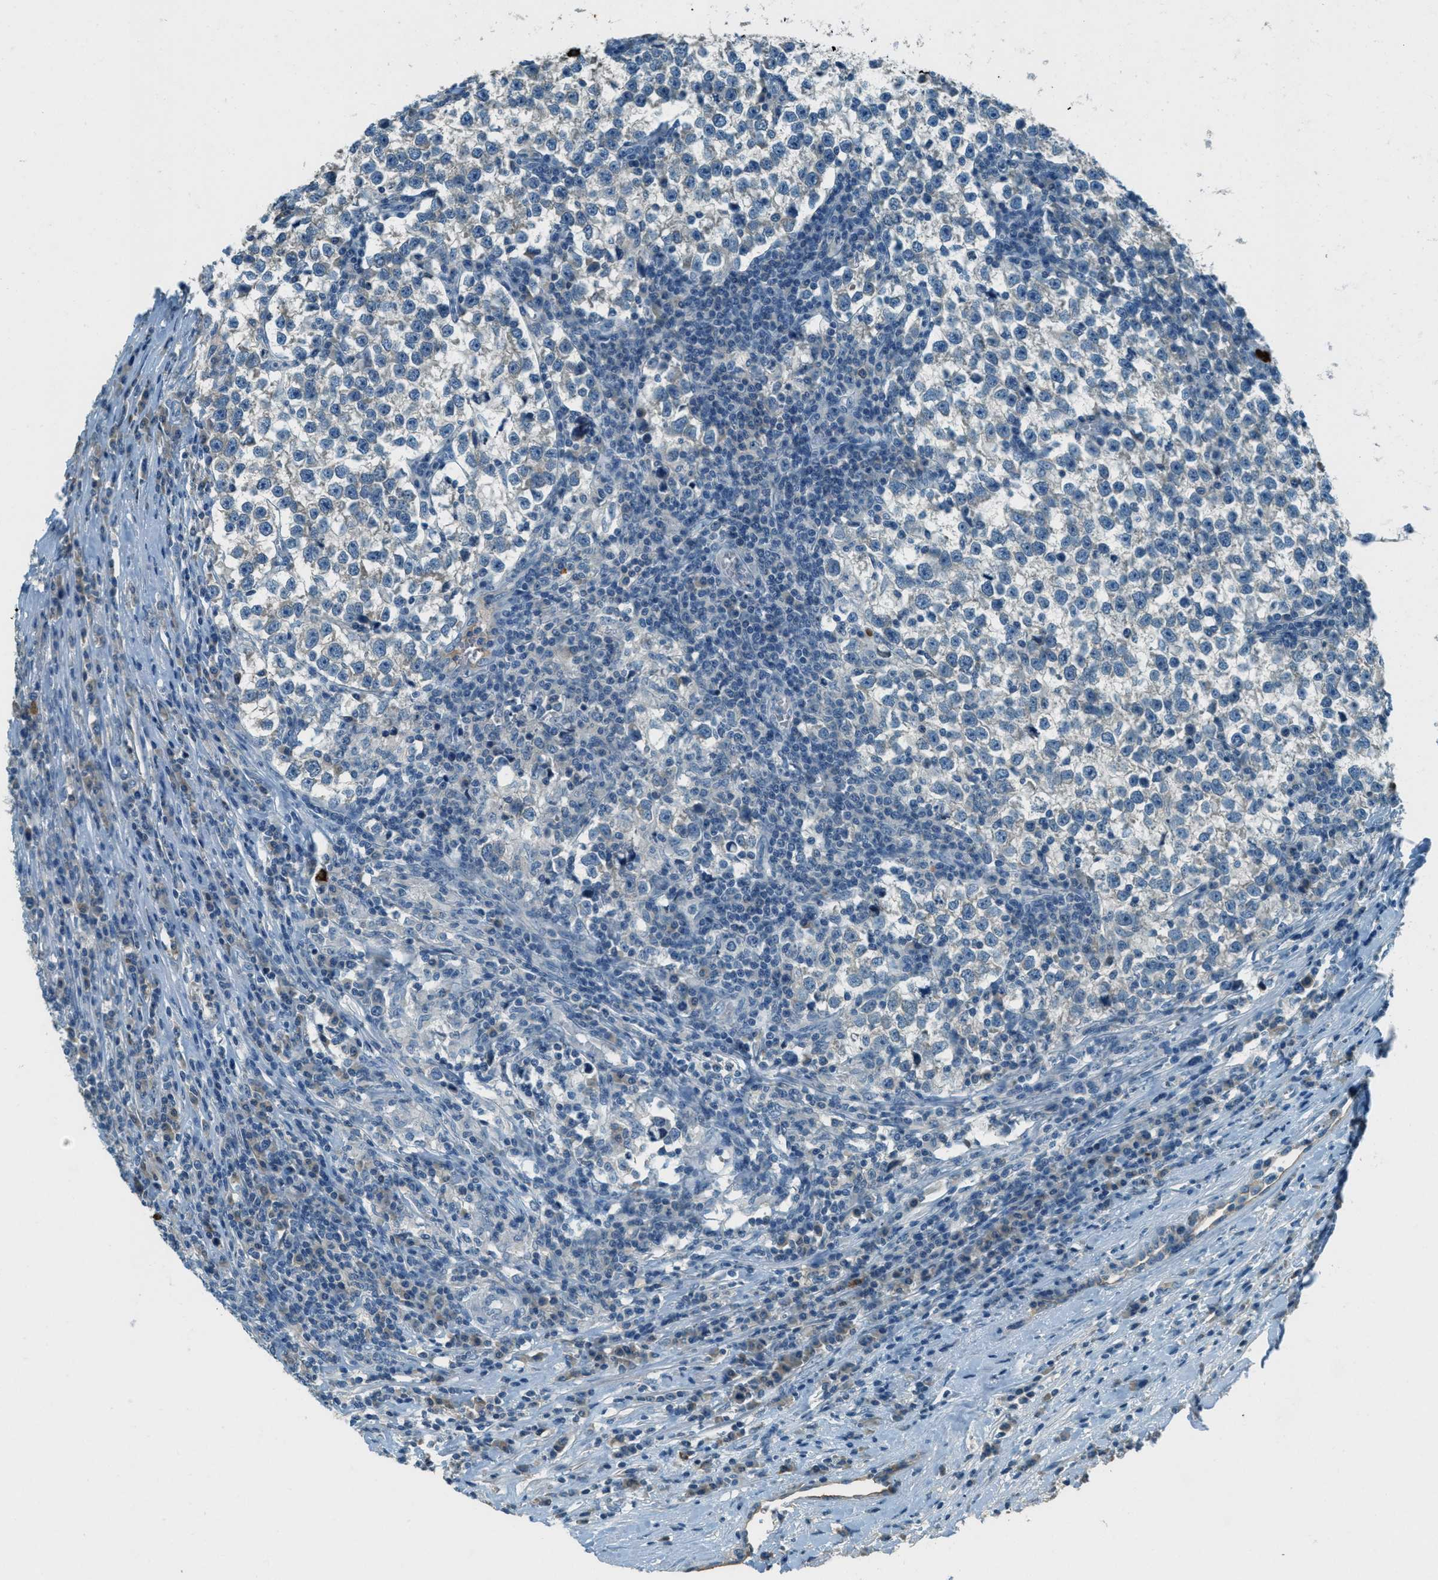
{"staining": {"intensity": "negative", "quantity": "none", "location": "none"}, "tissue": "testis cancer", "cell_type": "Tumor cells", "image_type": "cancer", "snomed": [{"axis": "morphology", "description": "Normal tissue, NOS"}, {"axis": "morphology", "description": "Seminoma, NOS"}, {"axis": "topography", "description": "Testis"}], "caption": "The photomicrograph demonstrates no significant positivity in tumor cells of seminoma (testis).", "gene": "MSLN", "patient": {"sex": "male", "age": 43}}